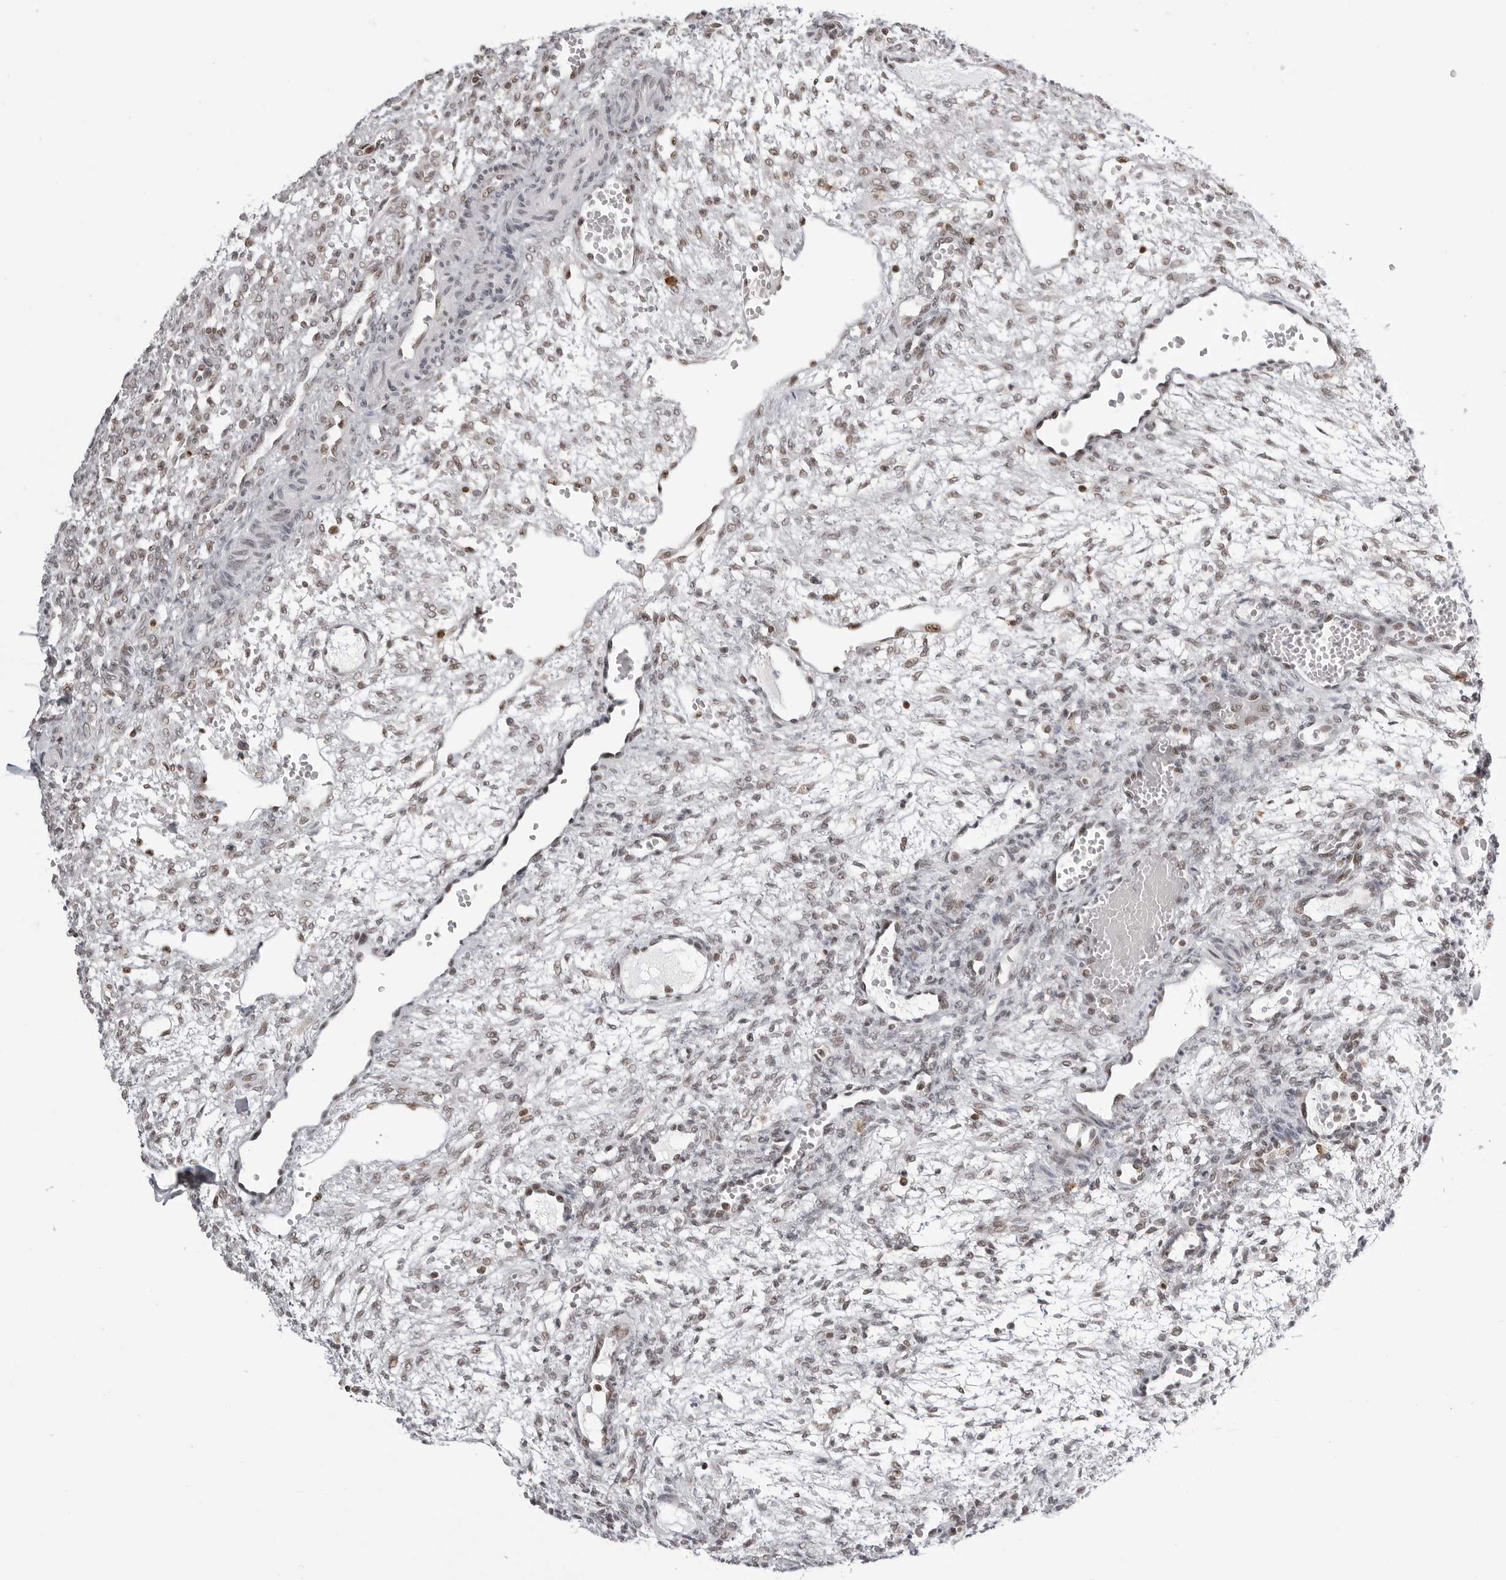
{"staining": {"intensity": "weak", "quantity": "<25%", "location": "nuclear"}, "tissue": "ovary", "cell_type": "Ovarian stroma cells", "image_type": "normal", "snomed": [{"axis": "morphology", "description": "Normal tissue, NOS"}, {"axis": "topography", "description": "Ovary"}], "caption": "The photomicrograph displays no staining of ovarian stroma cells in normal ovary.", "gene": "WRAP53", "patient": {"sex": "female", "age": 34}}